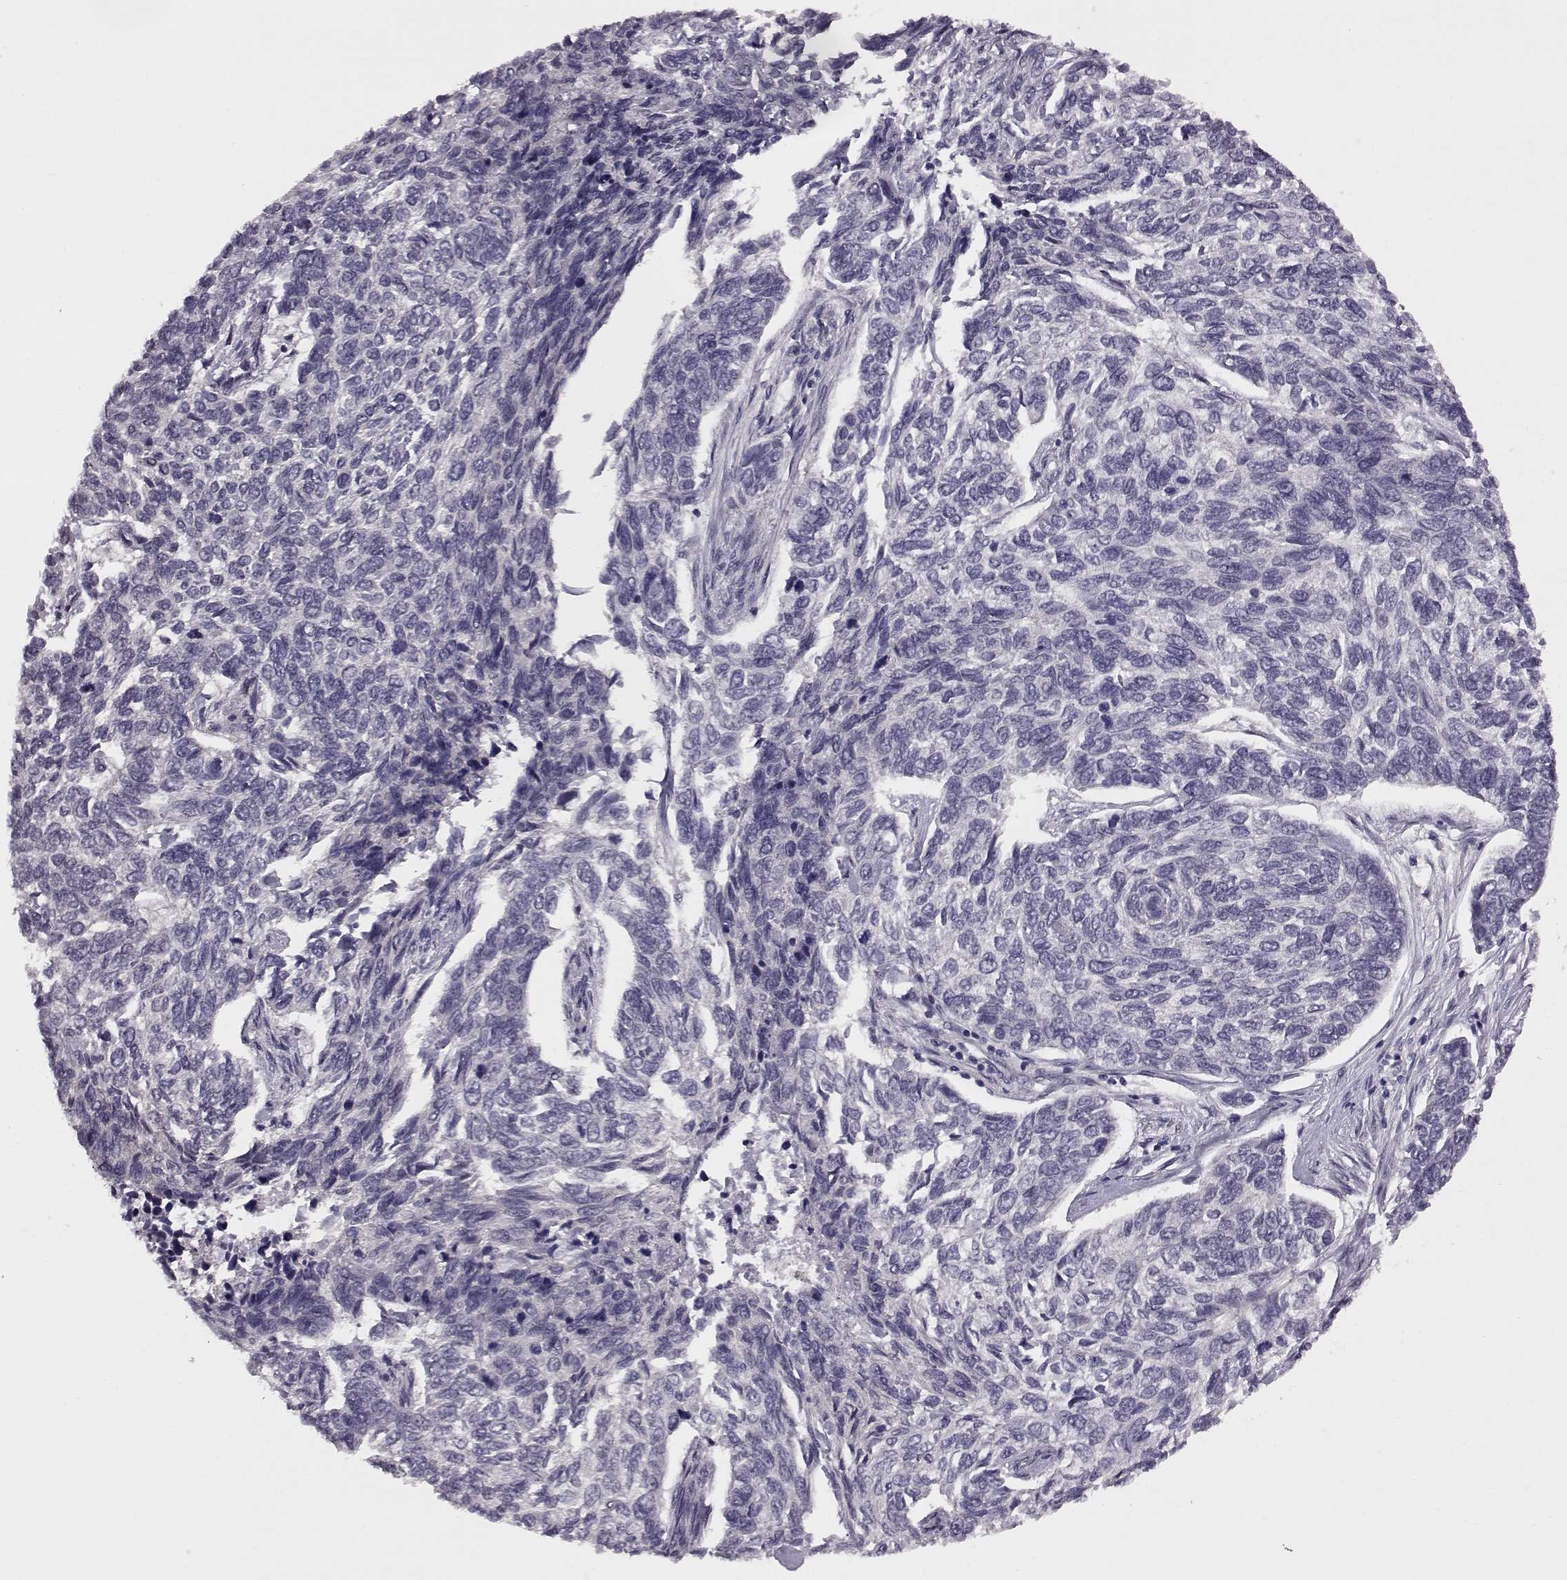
{"staining": {"intensity": "negative", "quantity": "none", "location": "none"}, "tissue": "skin cancer", "cell_type": "Tumor cells", "image_type": "cancer", "snomed": [{"axis": "morphology", "description": "Basal cell carcinoma"}, {"axis": "topography", "description": "Skin"}], "caption": "There is no significant expression in tumor cells of basal cell carcinoma (skin).", "gene": "C10orf62", "patient": {"sex": "female", "age": 65}}